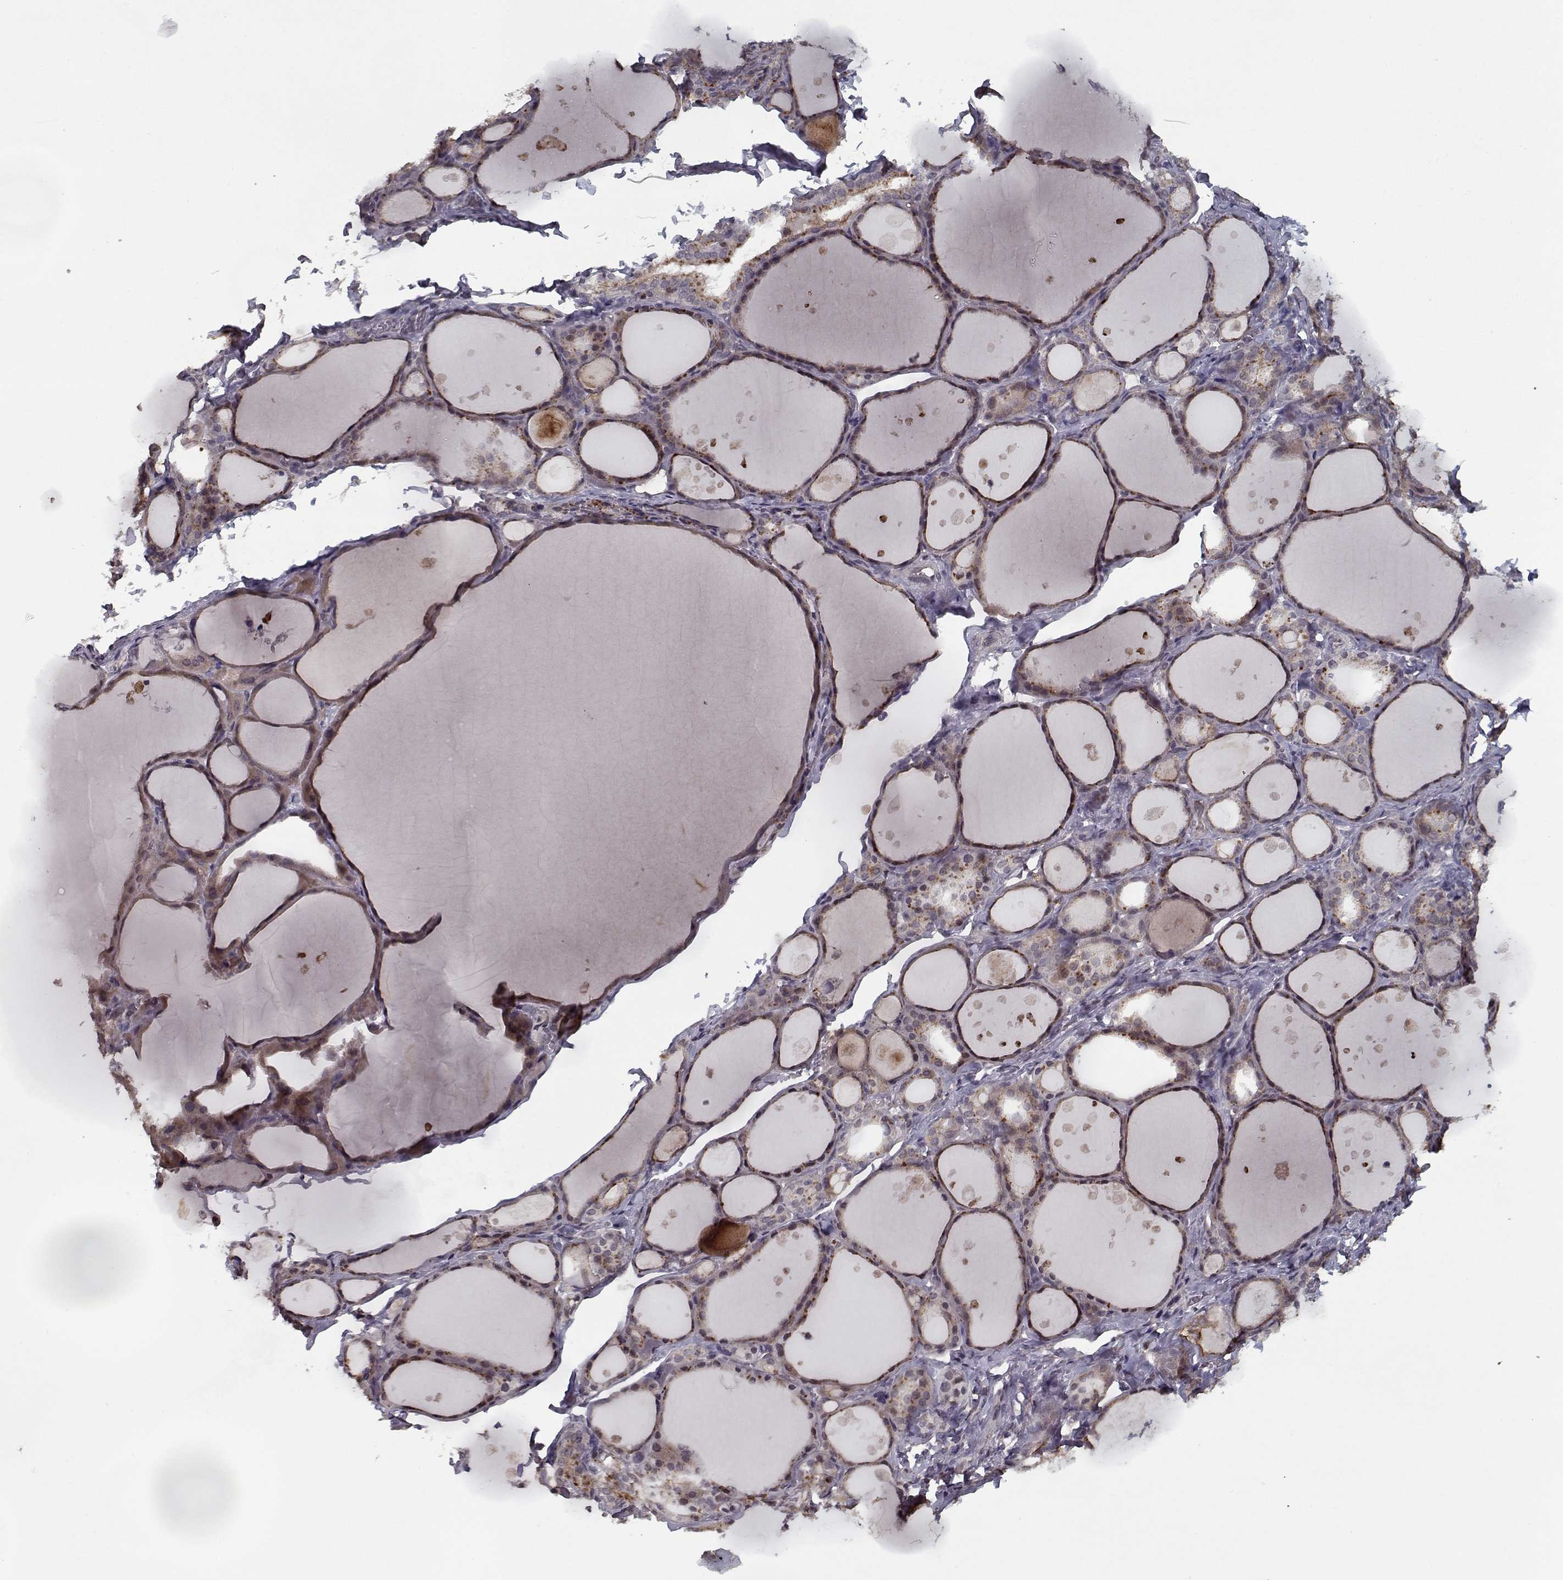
{"staining": {"intensity": "weak", "quantity": ">75%", "location": "cytoplasmic/membranous"}, "tissue": "thyroid gland", "cell_type": "Glandular cells", "image_type": "normal", "snomed": [{"axis": "morphology", "description": "Normal tissue, NOS"}, {"axis": "topography", "description": "Thyroid gland"}], "caption": "Human thyroid gland stained with a brown dye reveals weak cytoplasmic/membranous positive positivity in about >75% of glandular cells.", "gene": "NLK", "patient": {"sex": "male", "age": 68}}